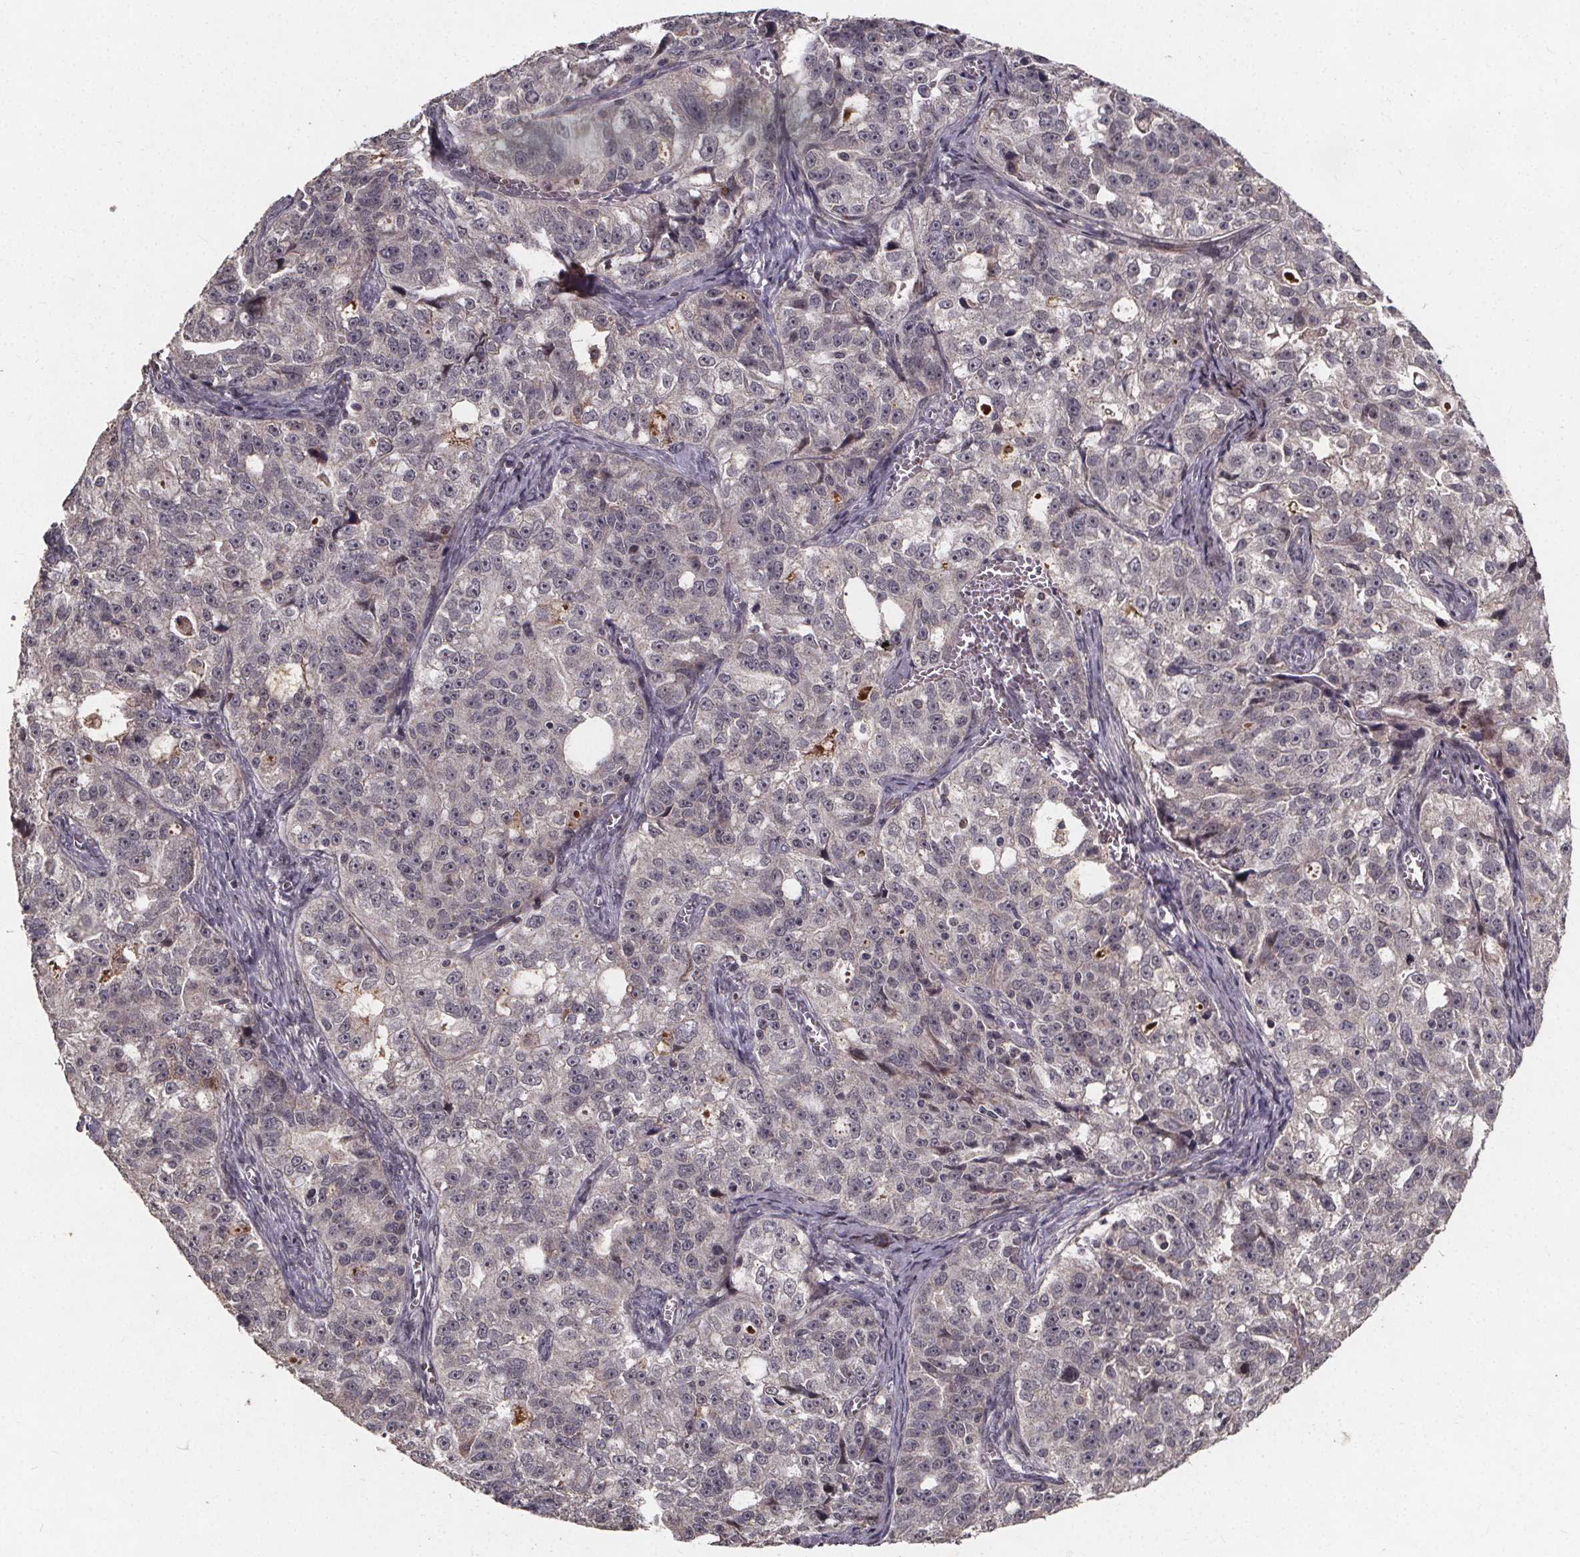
{"staining": {"intensity": "negative", "quantity": "none", "location": "none"}, "tissue": "ovarian cancer", "cell_type": "Tumor cells", "image_type": "cancer", "snomed": [{"axis": "morphology", "description": "Cystadenocarcinoma, serous, NOS"}, {"axis": "topography", "description": "Ovary"}], "caption": "This is an IHC micrograph of ovarian cancer (serous cystadenocarcinoma). There is no positivity in tumor cells.", "gene": "GPX3", "patient": {"sex": "female", "age": 51}}